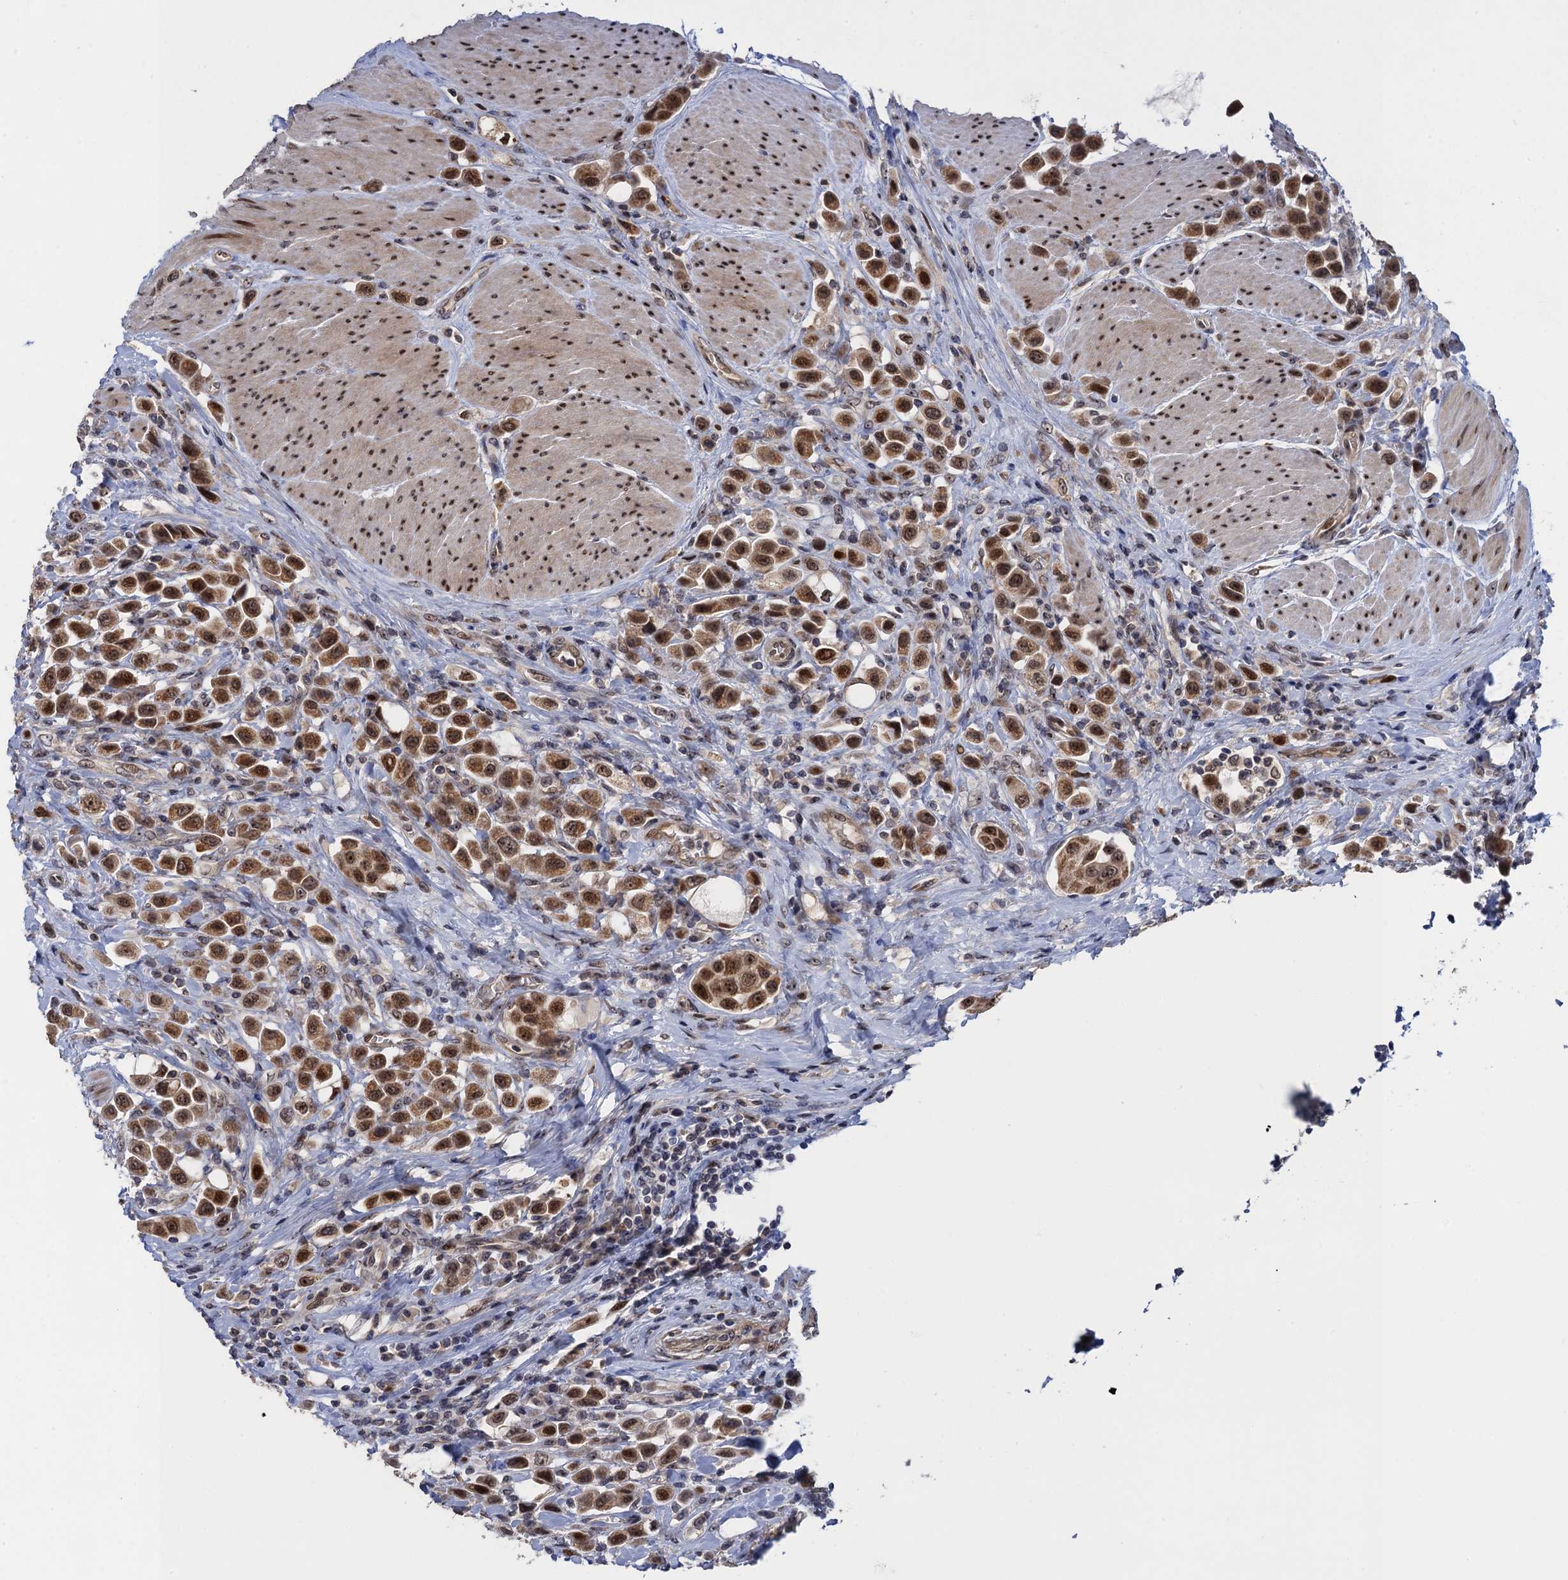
{"staining": {"intensity": "moderate", "quantity": ">75%", "location": "cytoplasmic/membranous,nuclear"}, "tissue": "urothelial cancer", "cell_type": "Tumor cells", "image_type": "cancer", "snomed": [{"axis": "morphology", "description": "Urothelial carcinoma, High grade"}, {"axis": "topography", "description": "Urinary bladder"}], "caption": "IHC of urothelial carcinoma (high-grade) demonstrates medium levels of moderate cytoplasmic/membranous and nuclear expression in about >75% of tumor cells.", "gene": "ZAR1L", "patient": {"sex": "male", "age": 50}}